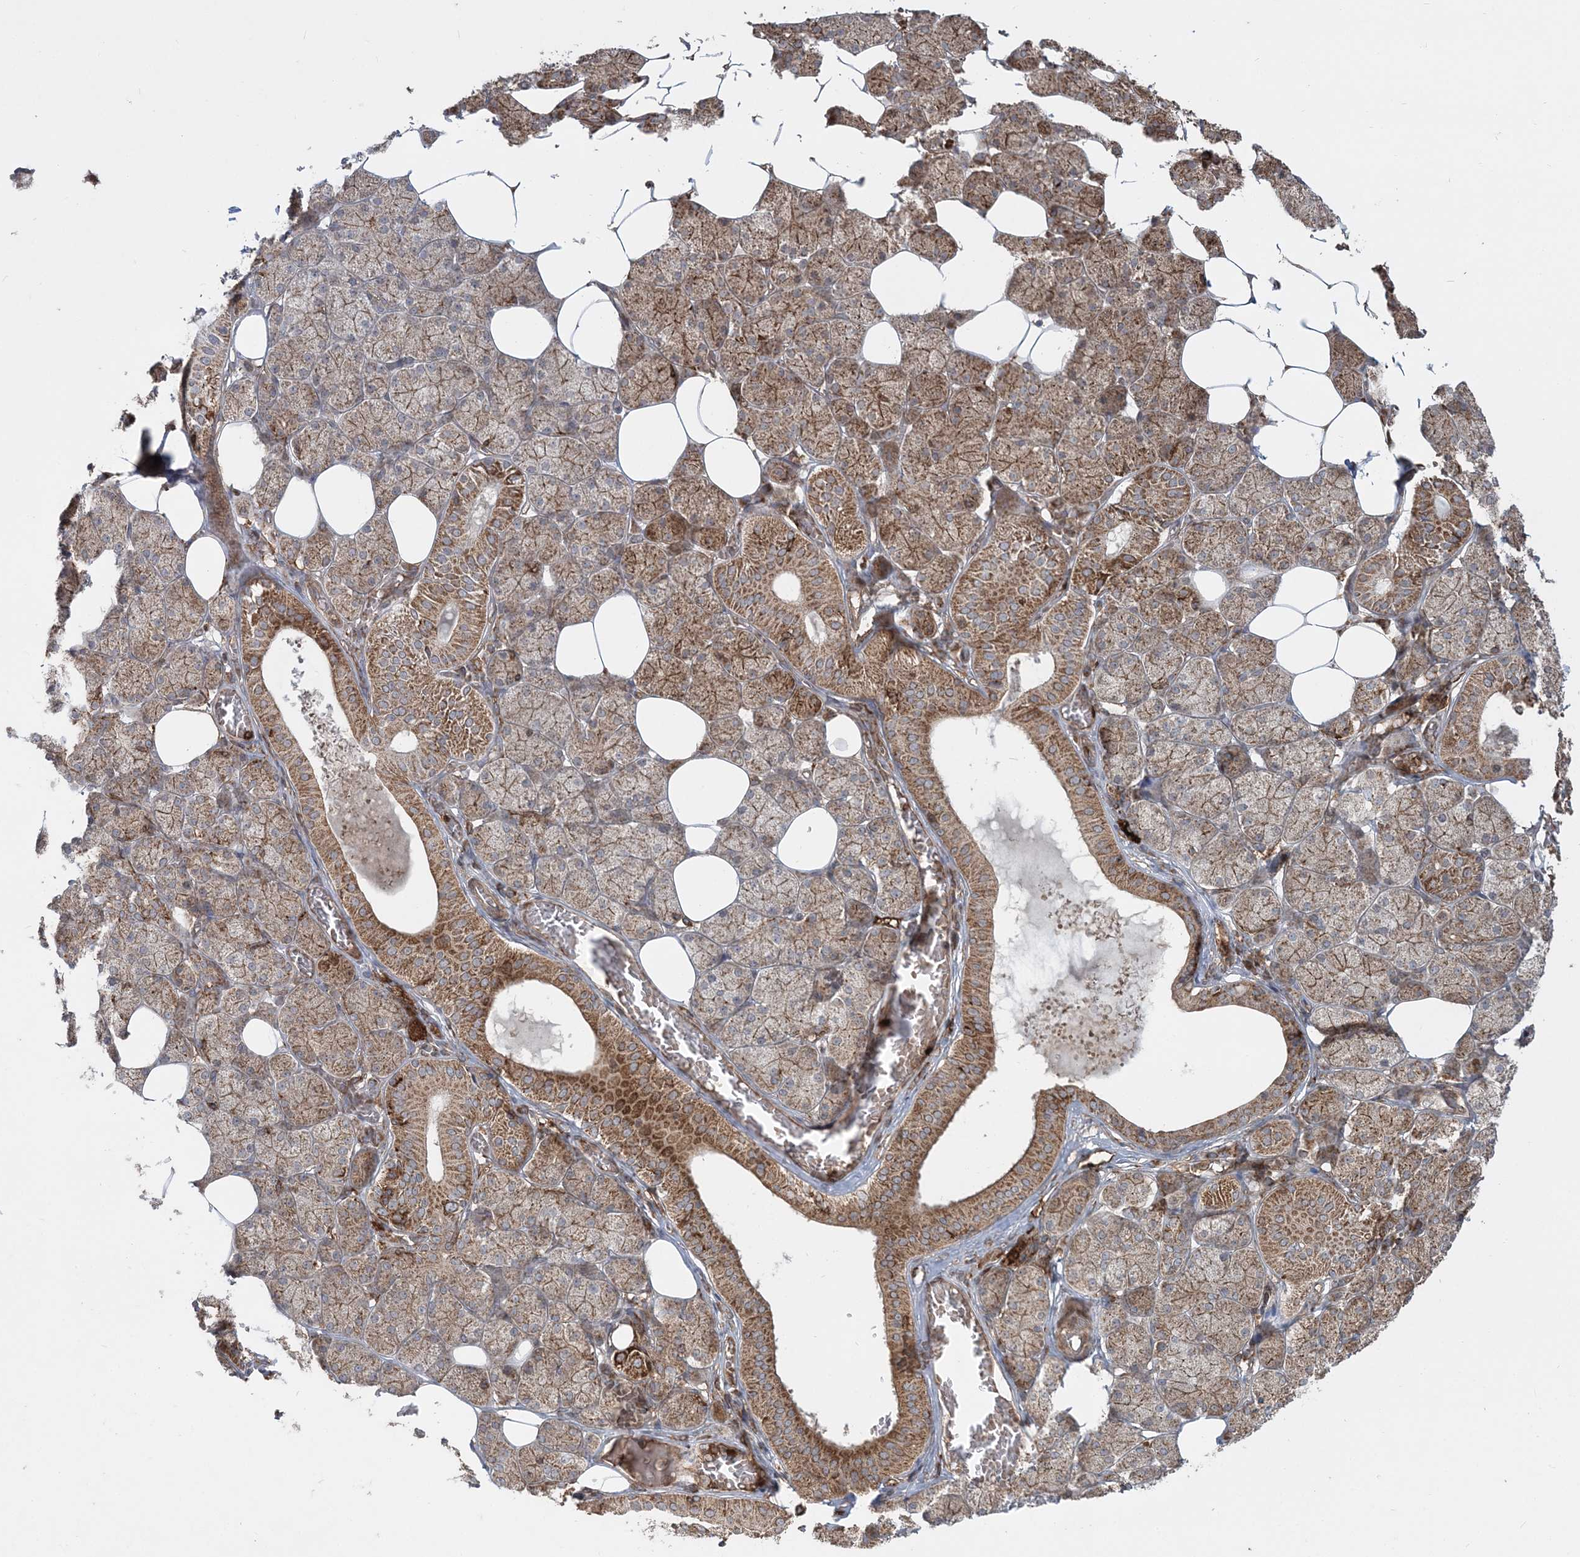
{"staining": {"intensity": "strong", "quantity": ">75%", "location": "cytoplasmic/membranous"}, "tissue": "salivary gland", "cell_type": "Glandular cells", "image_type": "normal", "snomed": [{"axis": "morphology", "description": "Normal tissue, NOS"}, {"axis": "topography", "description": "Salivary gland"}], "caption": "IHC (DAB) staining of benign human salivary gland reveals strong cytoplasmic/membranous protein positivity in about >75% of glandular cells.", "gene": "LRPPRC", "patient": {"sex": "female", "age": 33}}